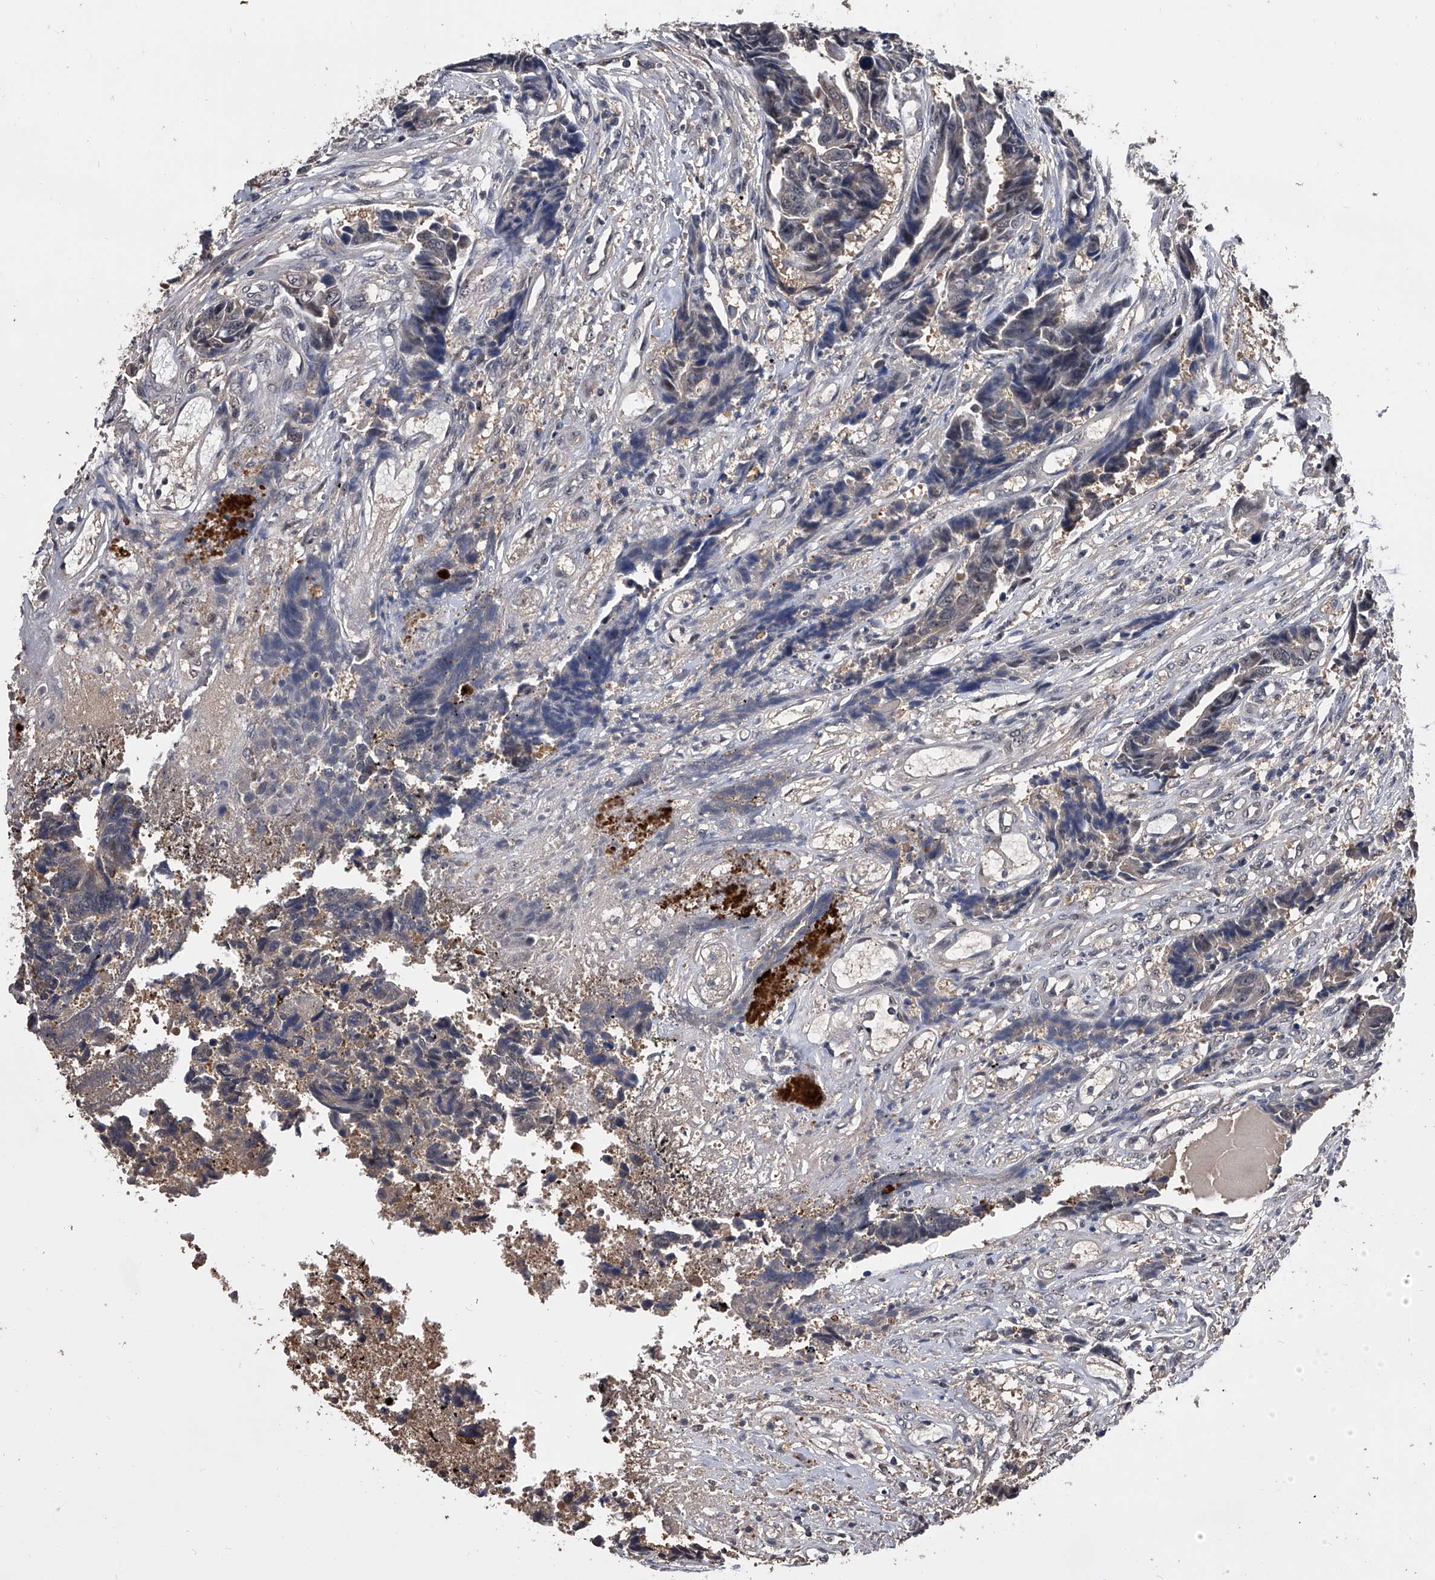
{"staining": {"intensity": "weak", "quantity": "<25%", "location": "cytoplasmic/membranous"}, "tissue": "colorectal cancer", "cell_type": "Tumor cells", "image_type": "cancer", "snomed": [{"axis": "morphology", "description": "Adenocarcinoma, NOS"}, {"axis": "topography", "description": "Rectum"}], "caption": "Colorectal adenocarcinoma stained for a protein using immunohistochemistry (IHC) demonstrates no expression tumor cells.", "gene": "EFCAB7", "patient": {"sex": "male", "age": 84}}